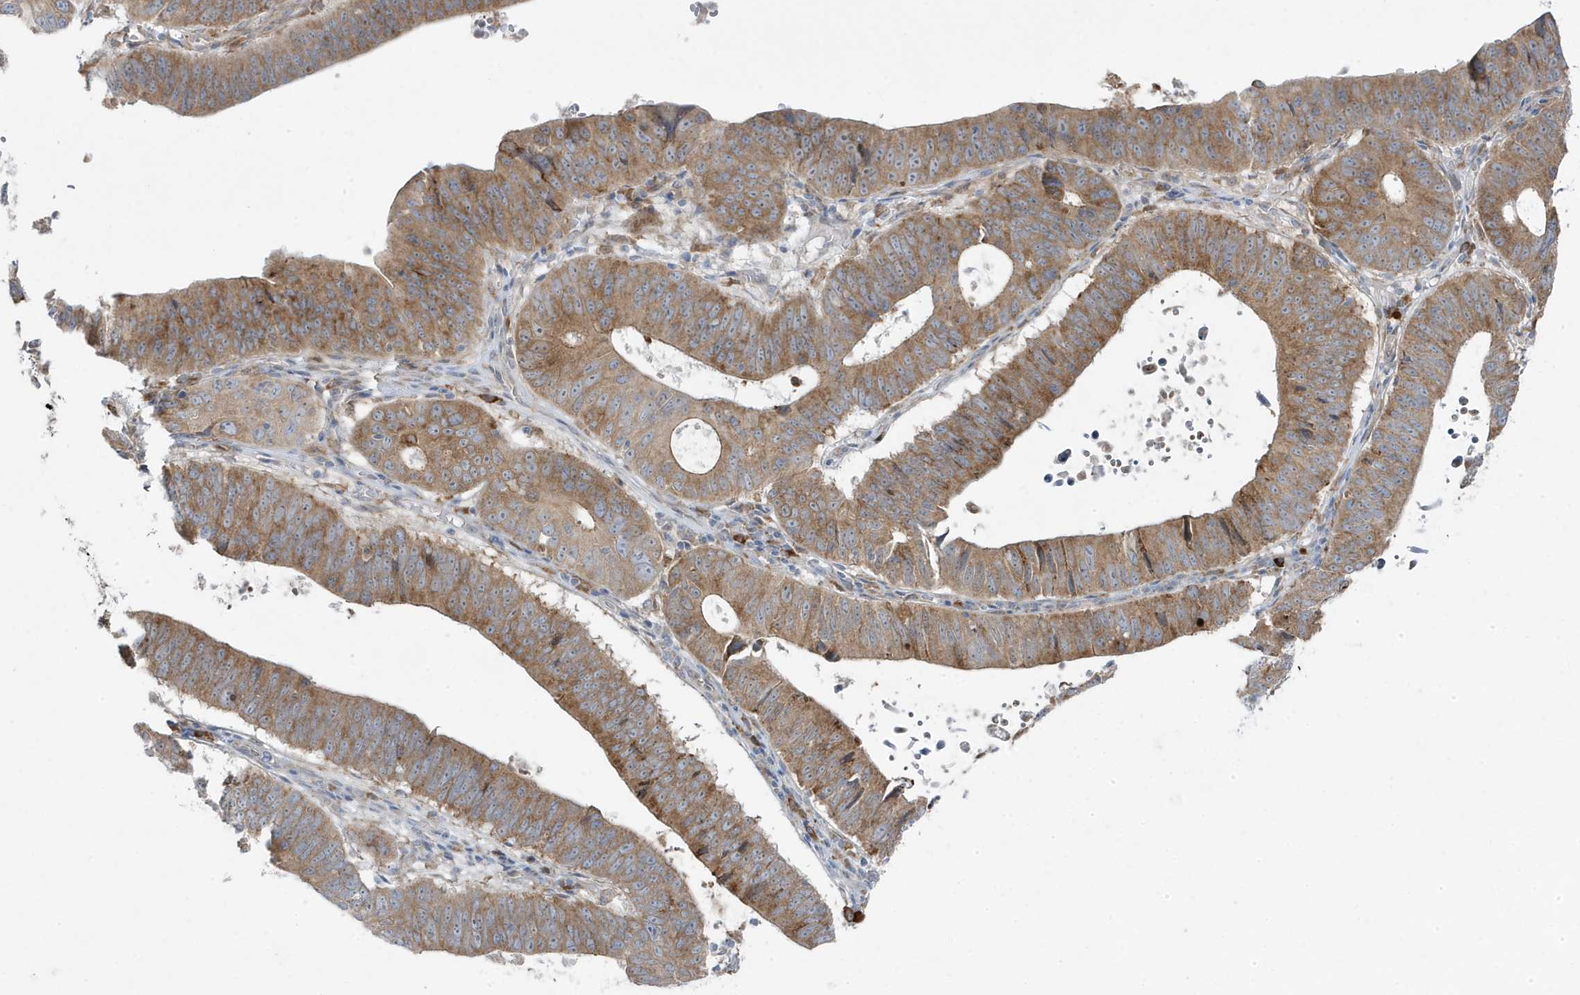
{"staining": {"intensity": "moderate", "quantity": ">75%", "location": "cytoplasmic/membranous"}, "tissue": "stomach cancer", "cell_type": "Tumor cells", "image_type": "cancer", "snomed": [{"axis": "morphology", "description": "Adenocarcinoma, NOS"}, {"axis": "topography", "description": "Stomach"}], "caption": "Adenocarcinoma (stomach) stained with a brown dye displays moderate cytoplasmic/membranous positive staining in approximately >75% of tumor cells.", "gene": "ZNF654", "patient": {"sex": "male", "age": 59}}